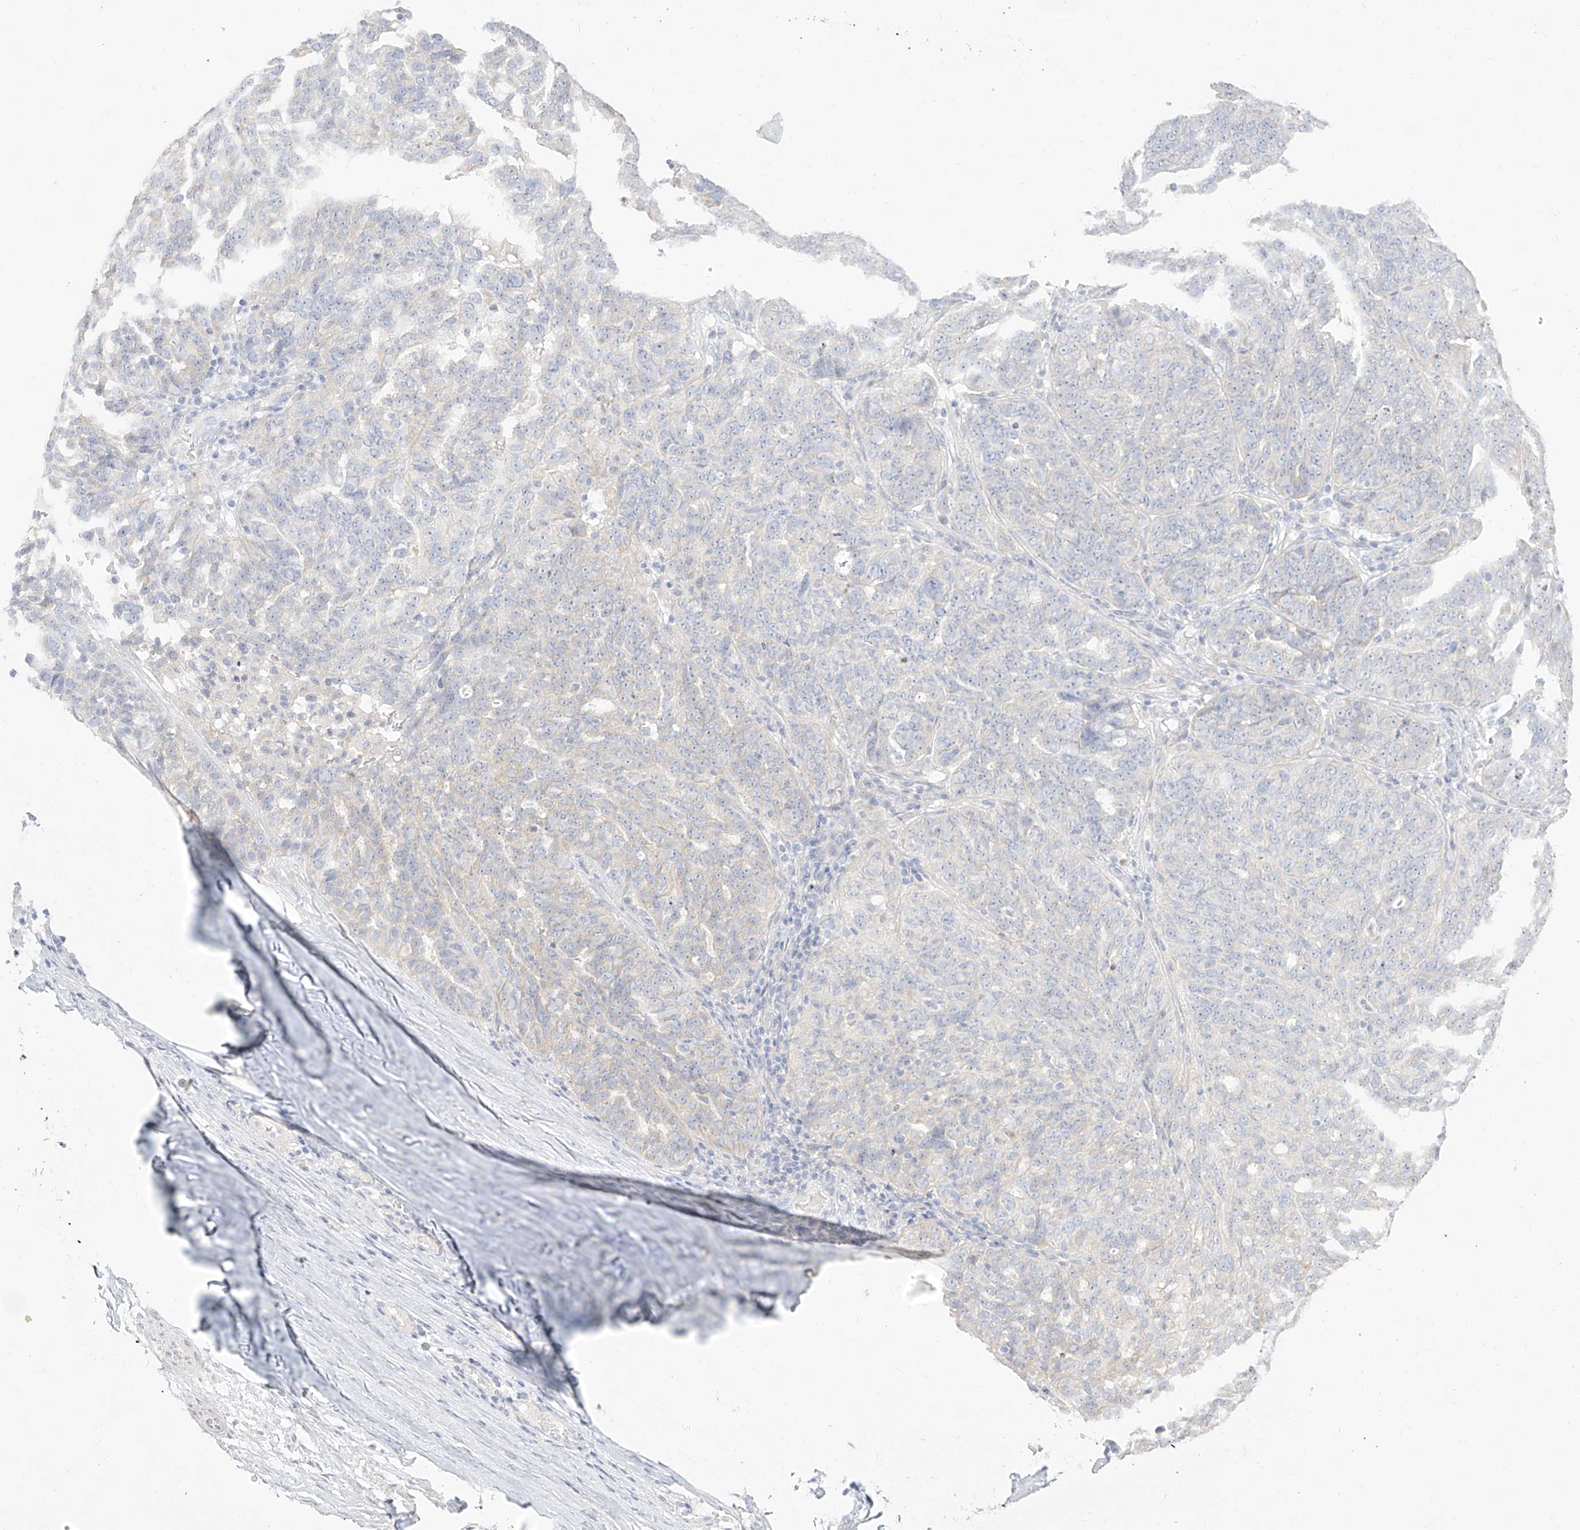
{"staining": {"intensity": "negative", "quantity": "none", "location": "none"}, "tissue": "ovarian cancer", "cell_type": "Tumor cells", "image_type": "cancer", "snomed": [{"axis": "morphology", "description": "Cystadenocarcinoma, serous, NOS"}, {"axis": "topography", "description": "Ovary"}], "caption": "The immunohistochemistry image has no significant staining in tumor cells of ovarian cancer tissue.", "gene": "ARHGEF40", "patient": {"sex": "female", "age": 59}}